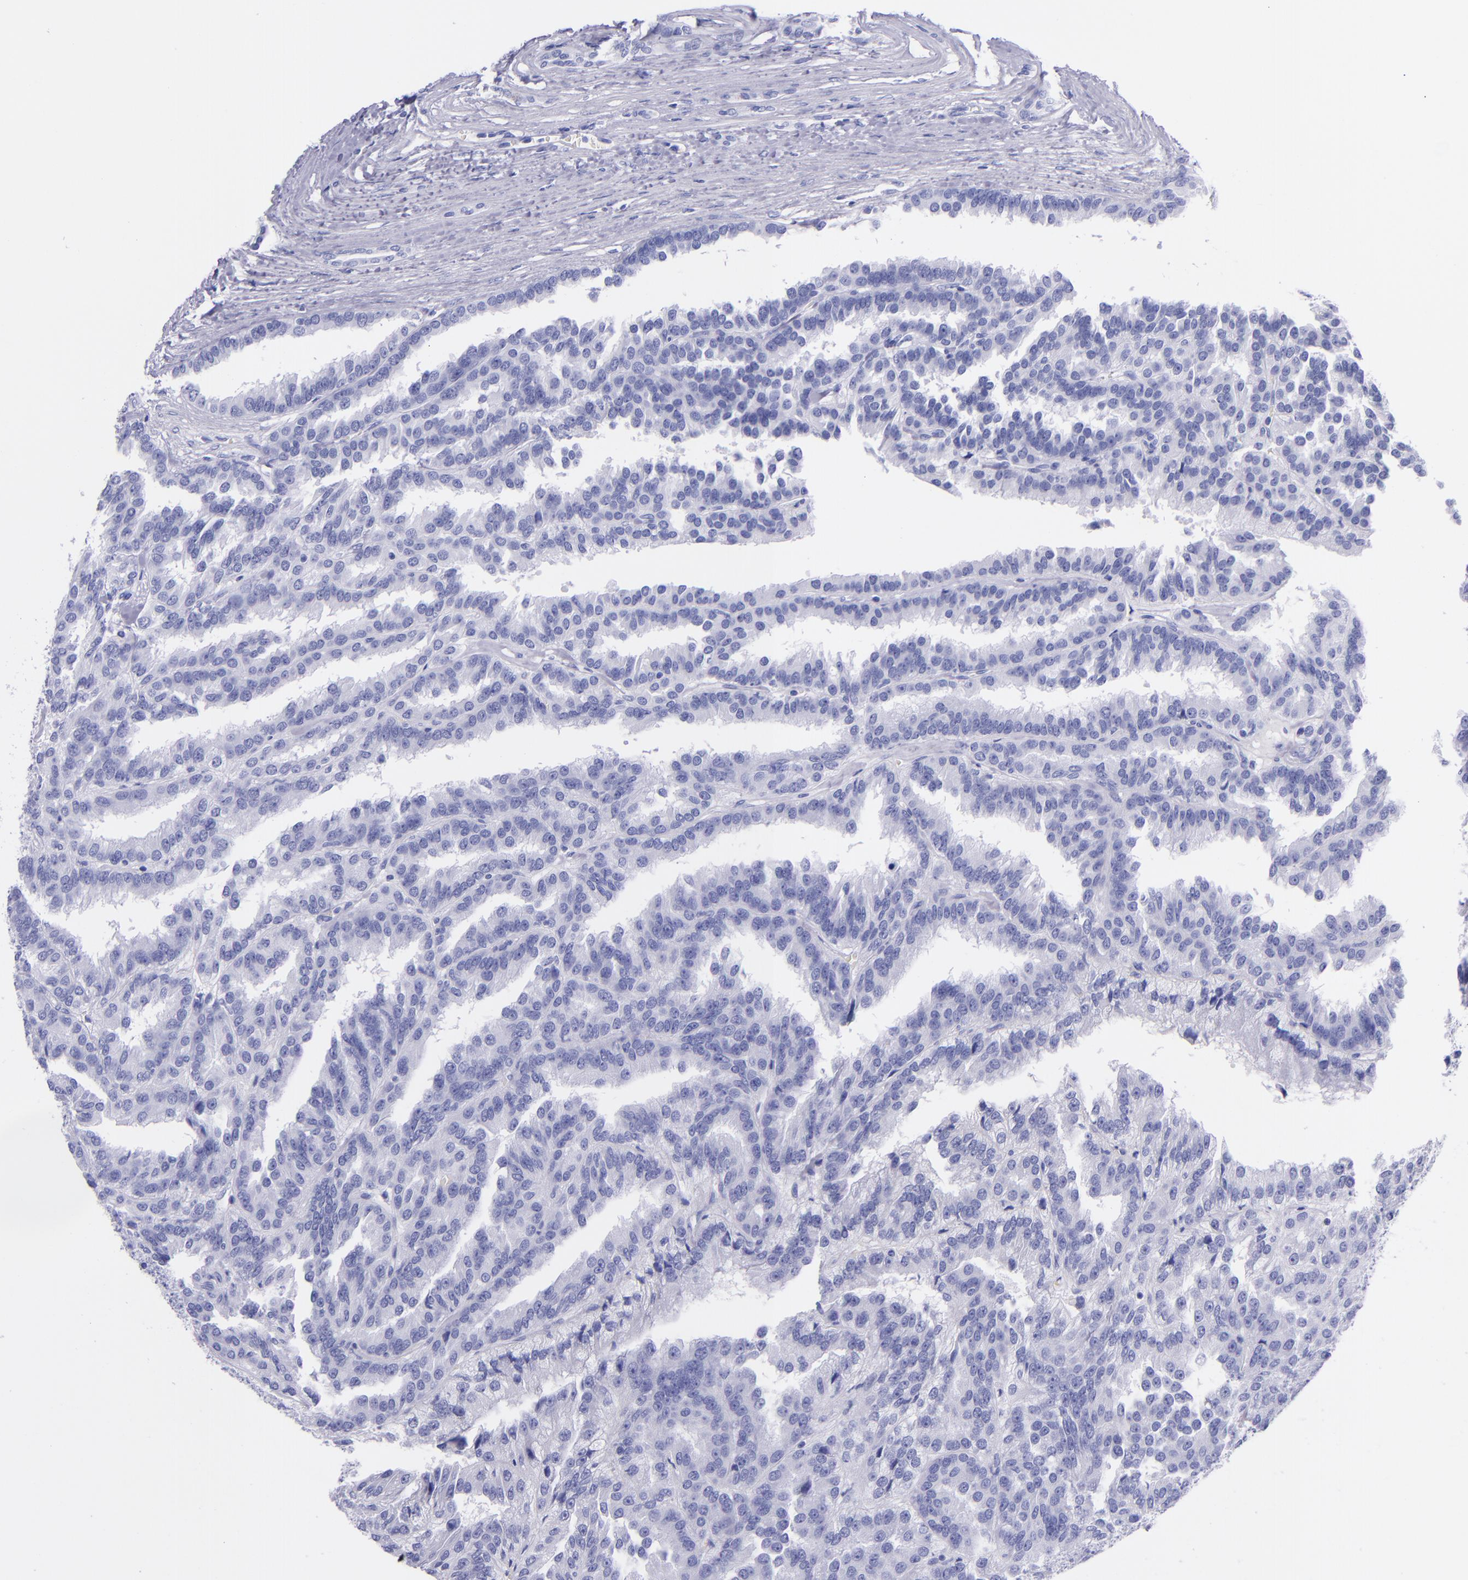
{"staining": {"intensity": "negative", "quantity": "none", "location": "none"}, "tissue": "renal cancer", "cell_type": "Tumor cells", "image_type": "cancer", "snomed": [{"axis": "morphology", "description": "Adenocarcinoma, NOS"}, {"axis": "topography", "description": "Kidney"}], "caption": "The image reveals no significant expression in tumor cells of adenocarcinoma (renal).", "gene": "LAG3", "patient": {"sex": "male", "age": 46}}